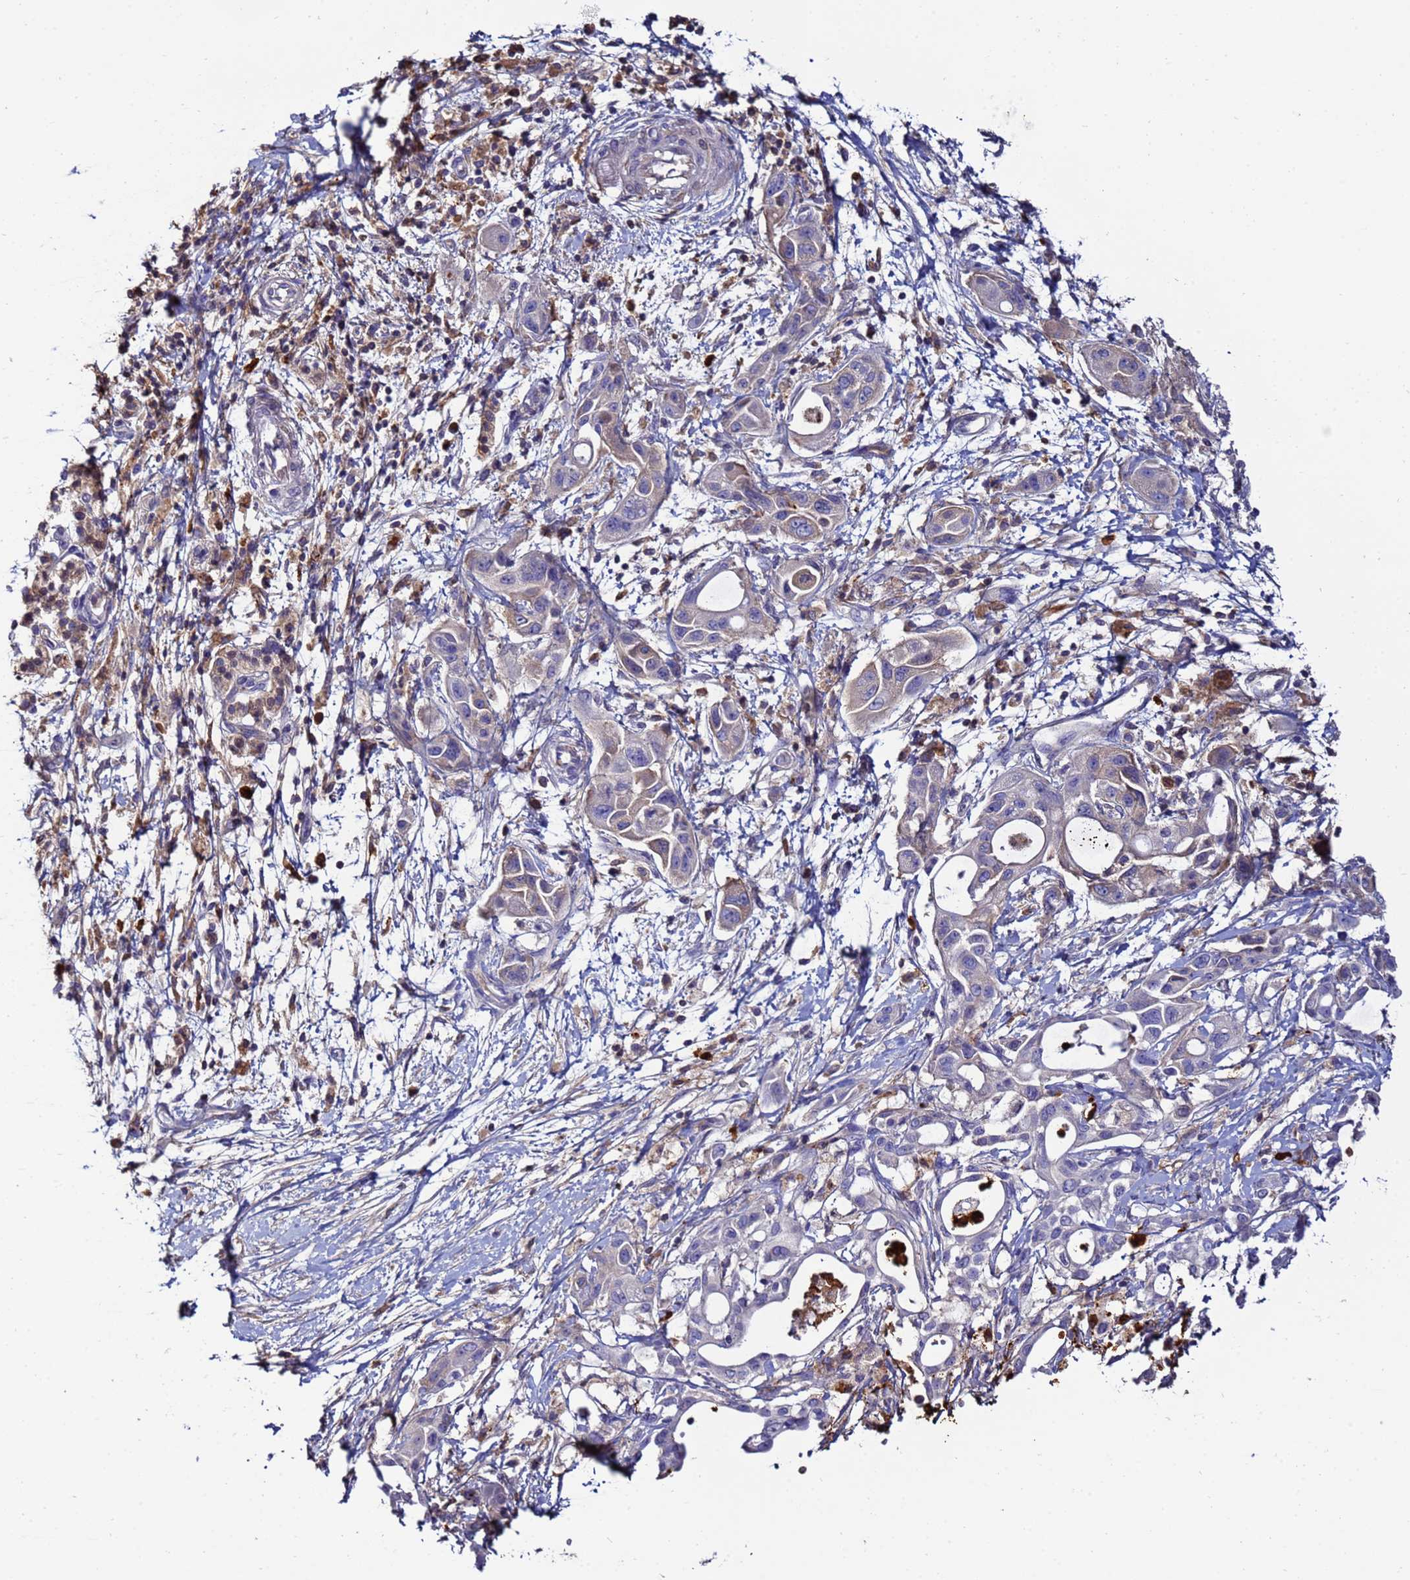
{"staining": {"intensity": "weak", "quantity": "<25%", "location": "cytoplasmic/membranous"}, "tissue": "pancreatic cancer", "cell_type": "Tumor cells", "image_type": "cancer", "snomed": [{"axis": "morphology", "description": "Adenocarcinoma, NOS"}, {"axis": "topography", "description": "Pancreas"}], "caption": "Pancreatic cancer (adenocarcinoma) was stained to show a protein in brown. There is no significant positivity in tumor cells.", "gene": "TUBAL3", "patient": {"sex": "male", "age": 68}}